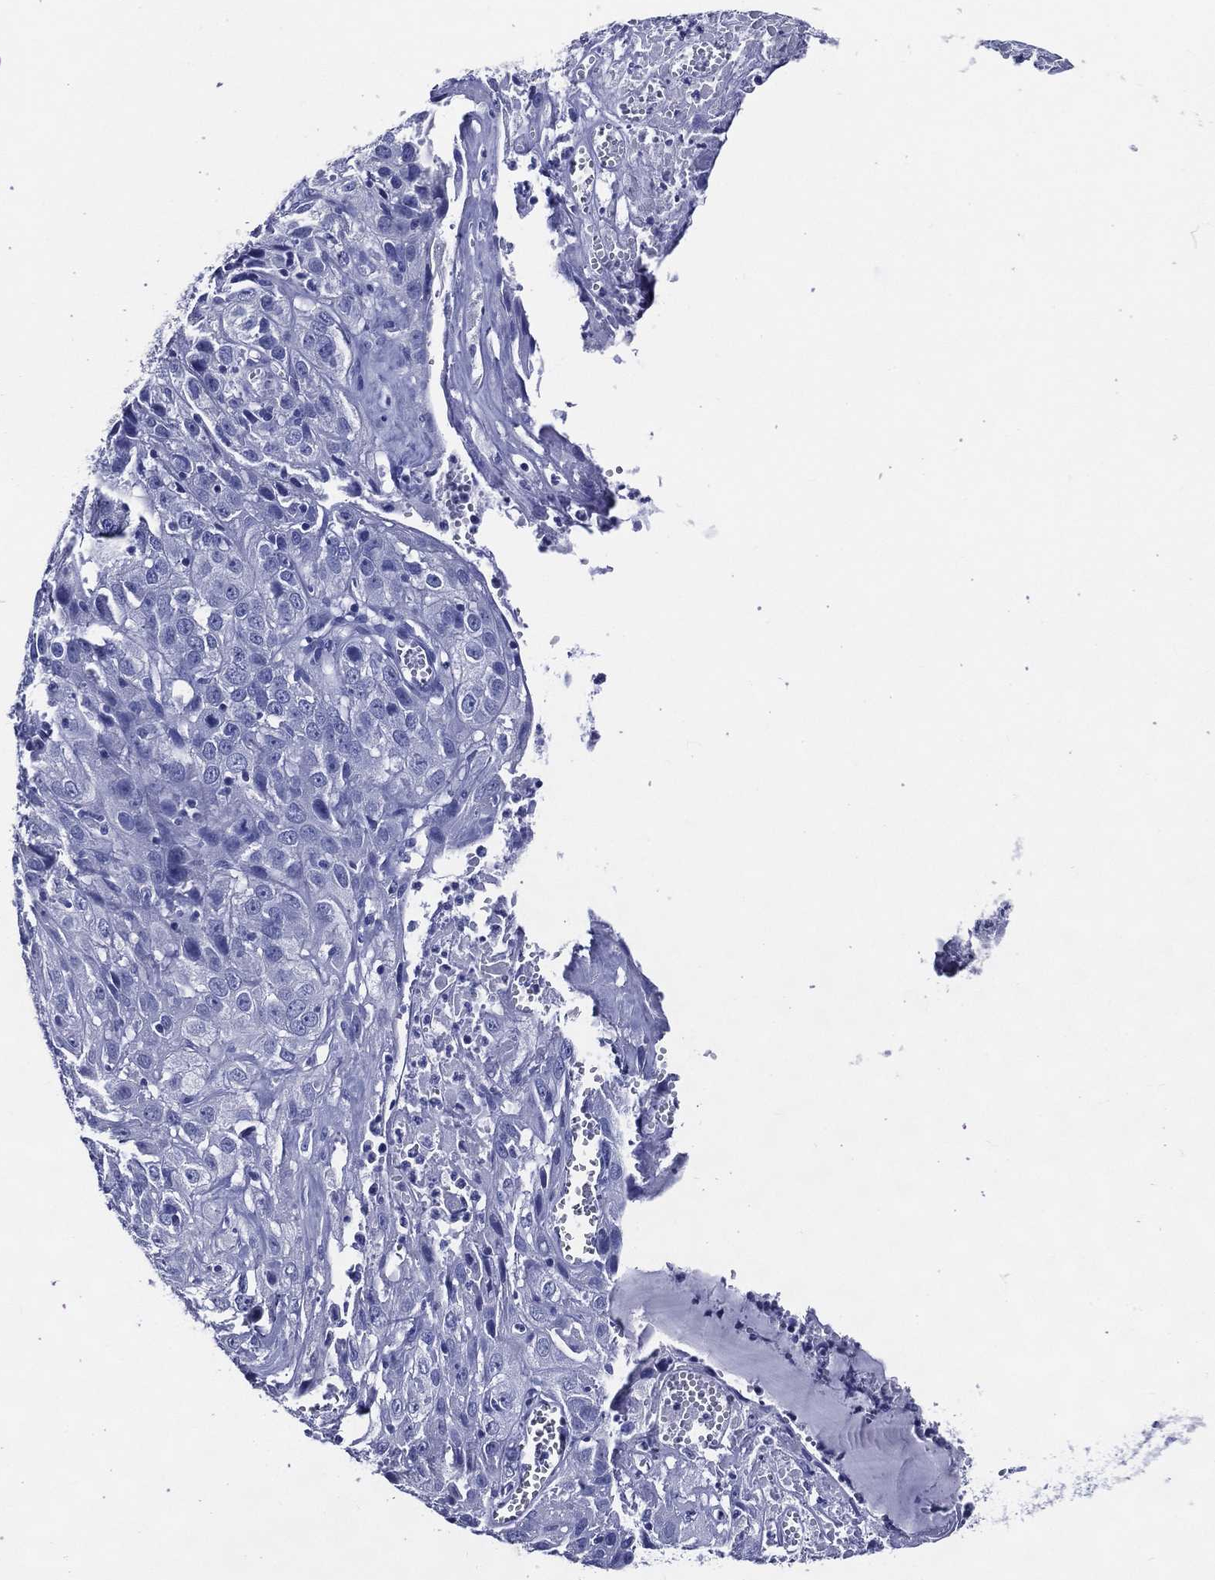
{"staining": {"intensity": "negative", "quantity": "none", "location": "none"}, "tissue": "cervical cancer", "cell_type": "Tumor cells", "image_type": "cancer", "snomed": [{"axis": "morphology", "description": "Squamous cell carcinoma, NOS"}, {"axis": "topography", "description": "Cervix"}], "caption": "Immunohistochemistry (IHC) of squamous cell carcinoma (cervical) shows no expression in tumor cells. The staining was performed using DAB to visualize the protein expression in brown, while the nuclei were stained in blue with hematoxylin (Magnification: 20x).", "gene": "ACE2", "patient": {"sex": "female", "age": 32}}